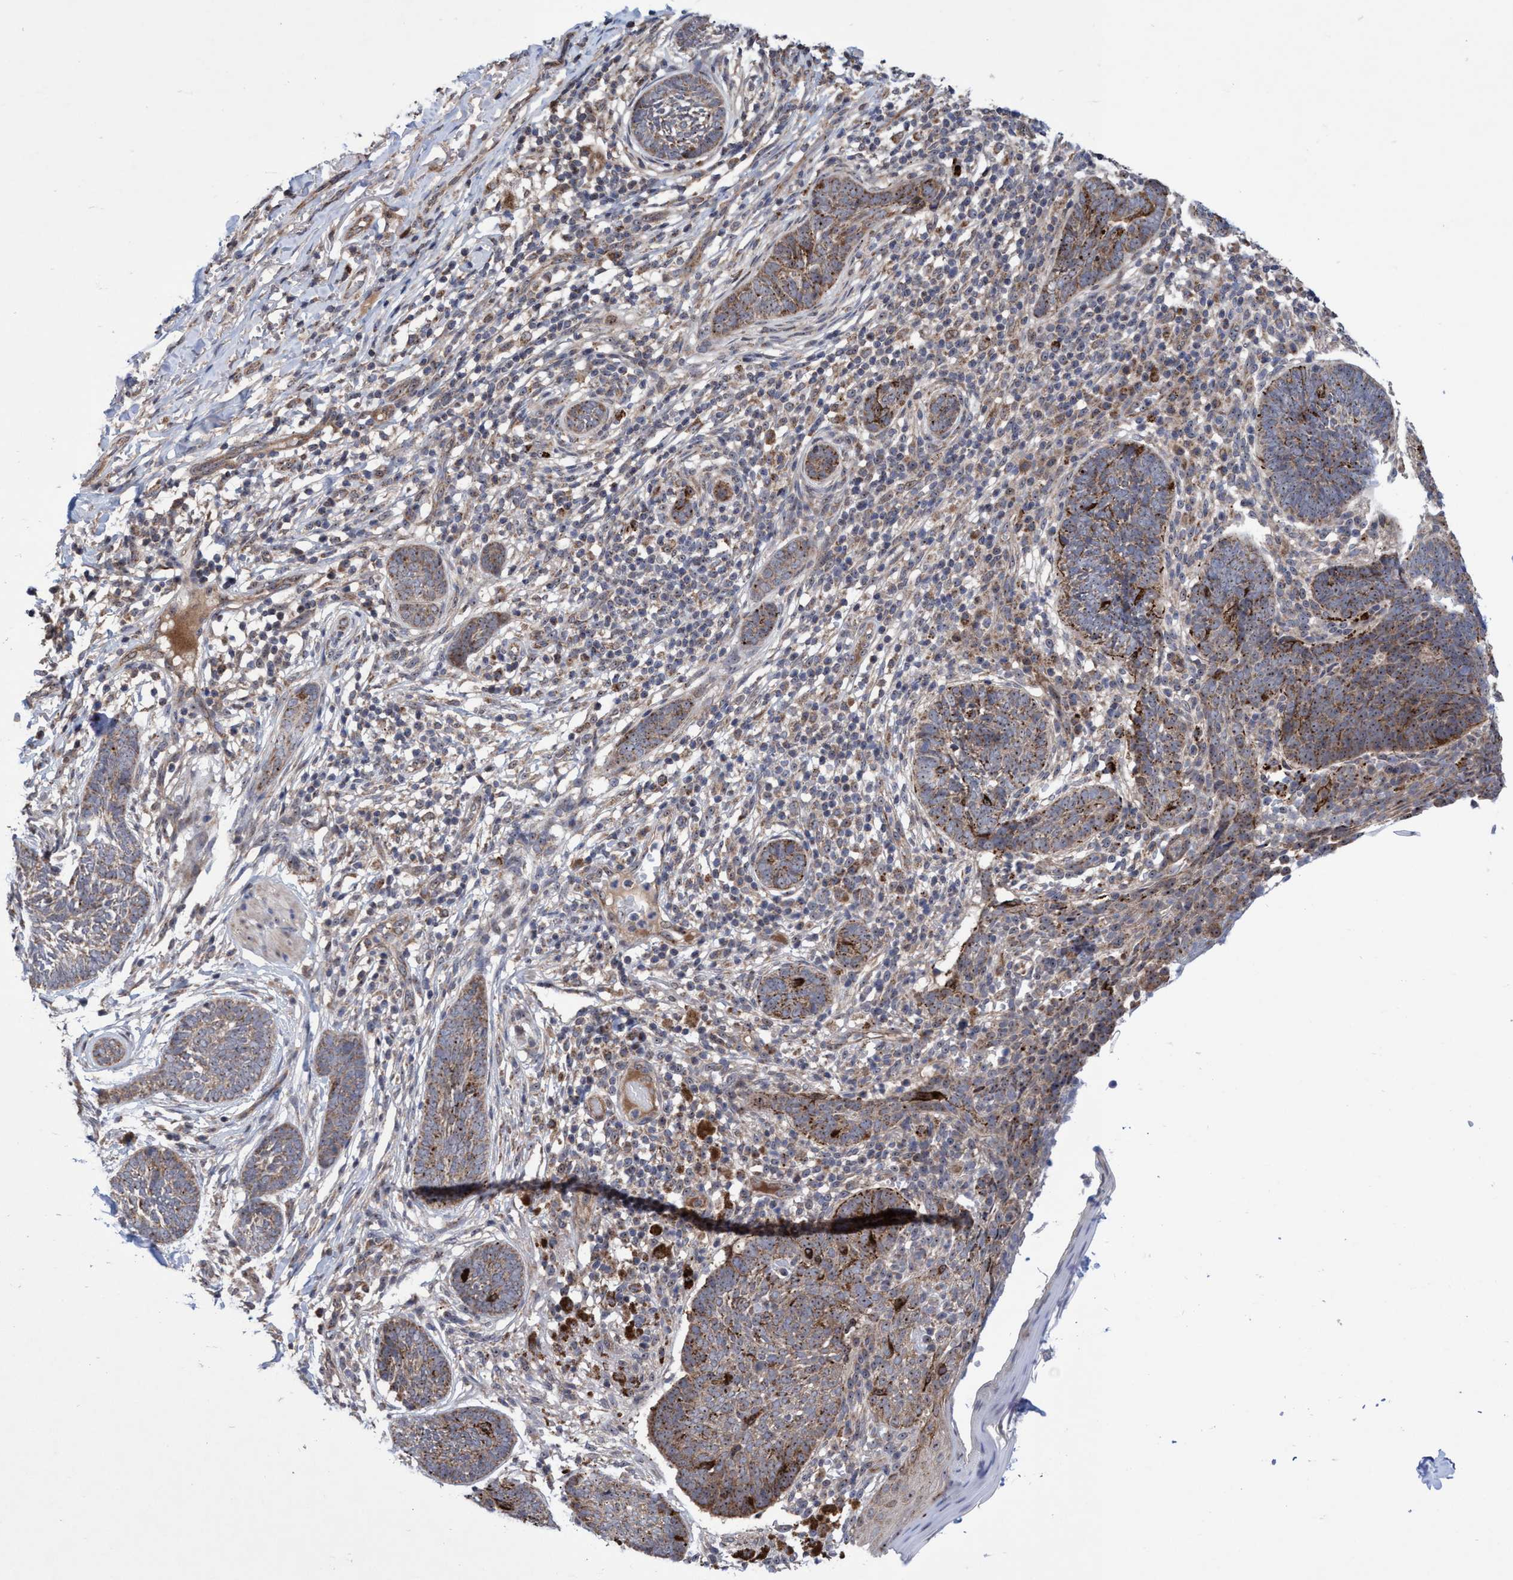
{"staining": {"intensity": "moderate", "quantity": ">75%", "location": "cytoplasmic/membranous,nuclear"}, "tissue": "skin cancer", "cell_type": "Tumor cells", "image_type": "cancer", "snomed": [{"axis": "morphology", "description": "Normal tissue, NOS"}, {"axis": "morphology", "description": "Basal cell carcinoma"}, {"axis": "topography", "description": "Skin"}], "caption": "Skin basal cell carcinoma stained for a protein (brown) displays moderate cytoplasmic/membranous and nuclear positive expression in about >75% of tumor cells.", "gene": "P2RY14", "patient": {"sex": "male", "age": 87}}